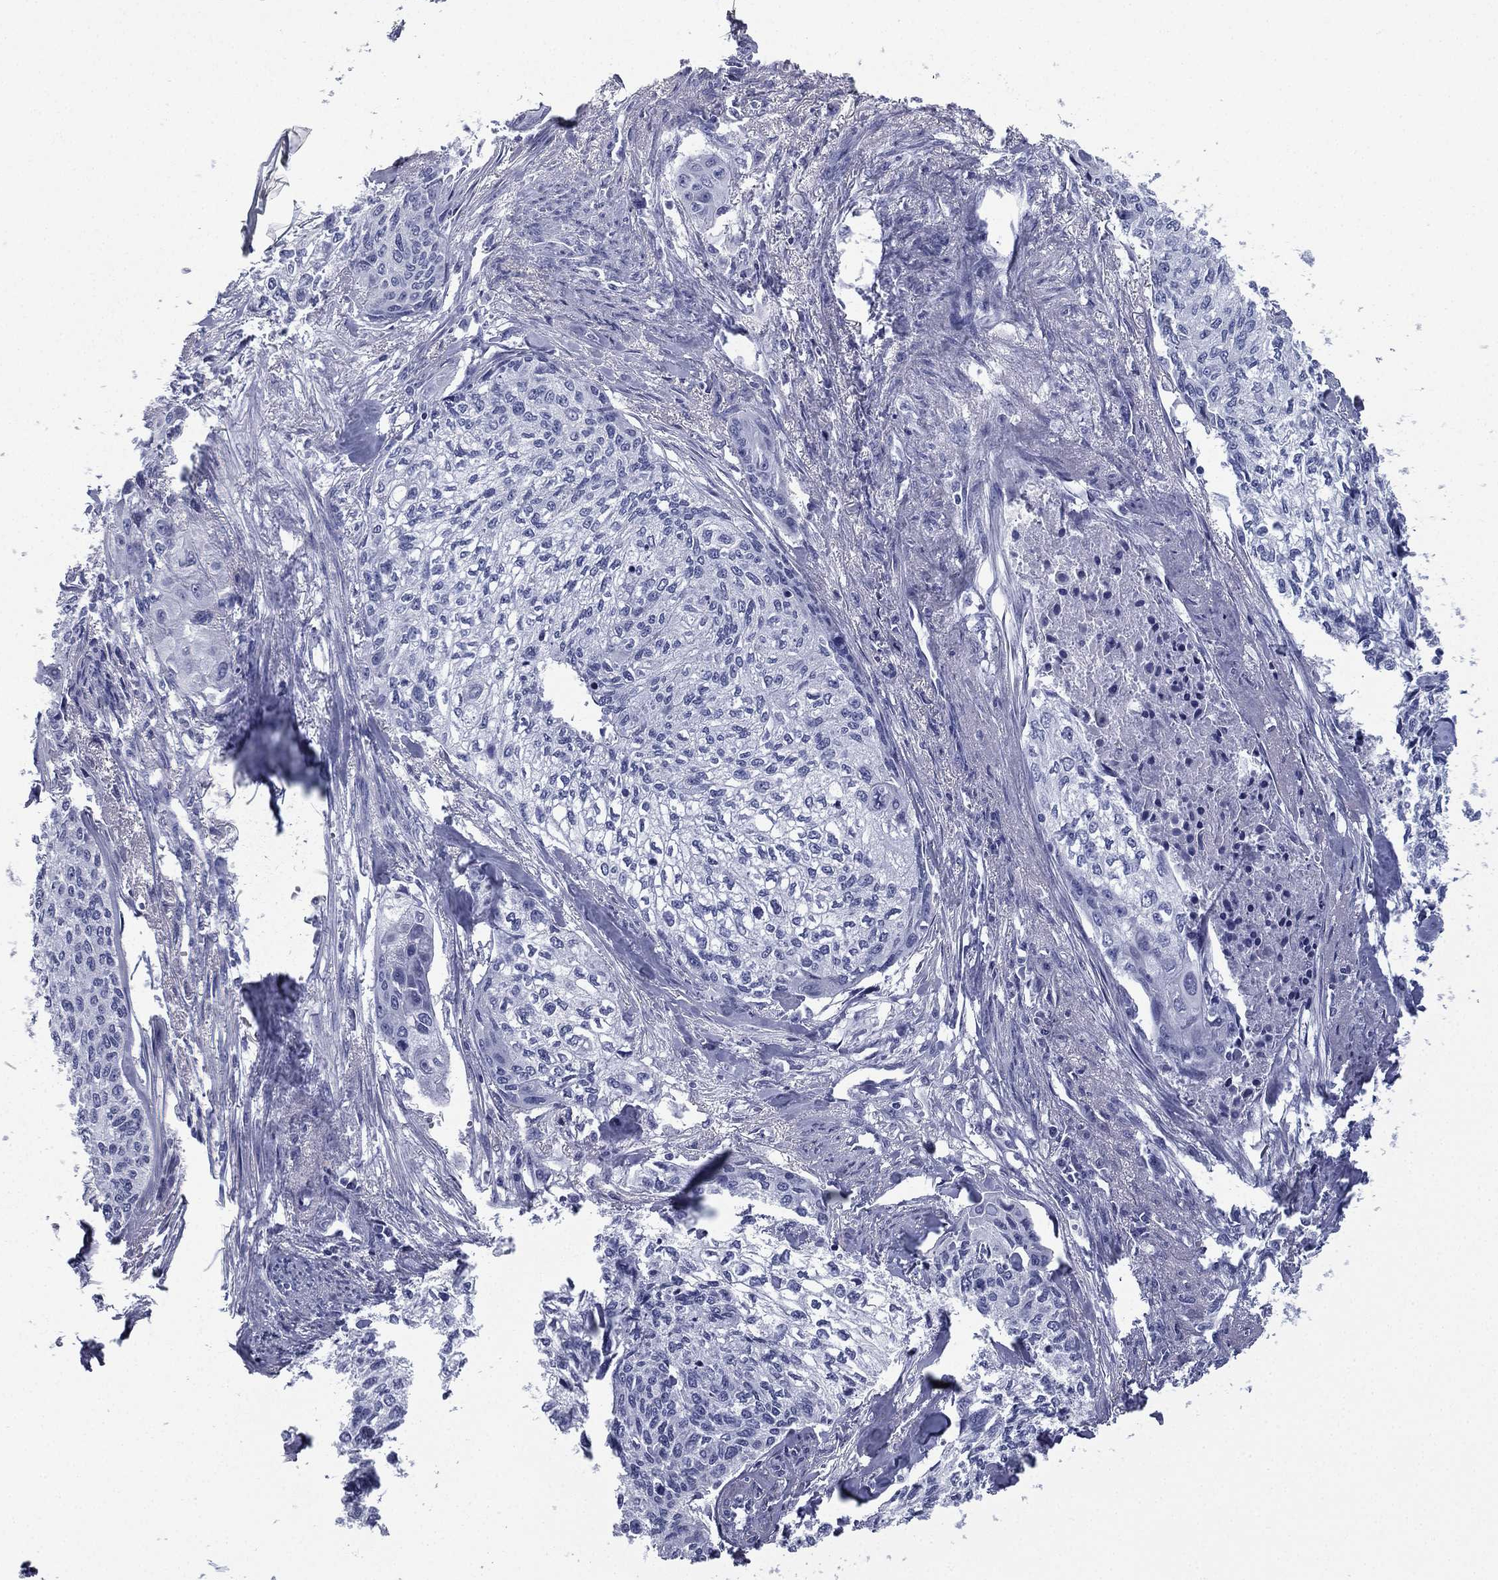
{"staining": {"intensity": "negative", "quantity": "none", "location": "none"}, "tissue": "cervical cancer", "cell_type": "Tumor cells", "image_type": "cancer", "snomed": [{"axis": "morphology", "description": "Squamous cell carcinoma, NOS"}, {"axis": "topography", "description": "Cervix"}], "caption": "An immunohistochemistry (IHC) micrograph of cervical squamous cell carcinoma is shown. There is no staining in tumor cells of cervical squamous cell carcinoma.", "gene": "FCER2", "patient": {"sex": "female", "age": 58}}